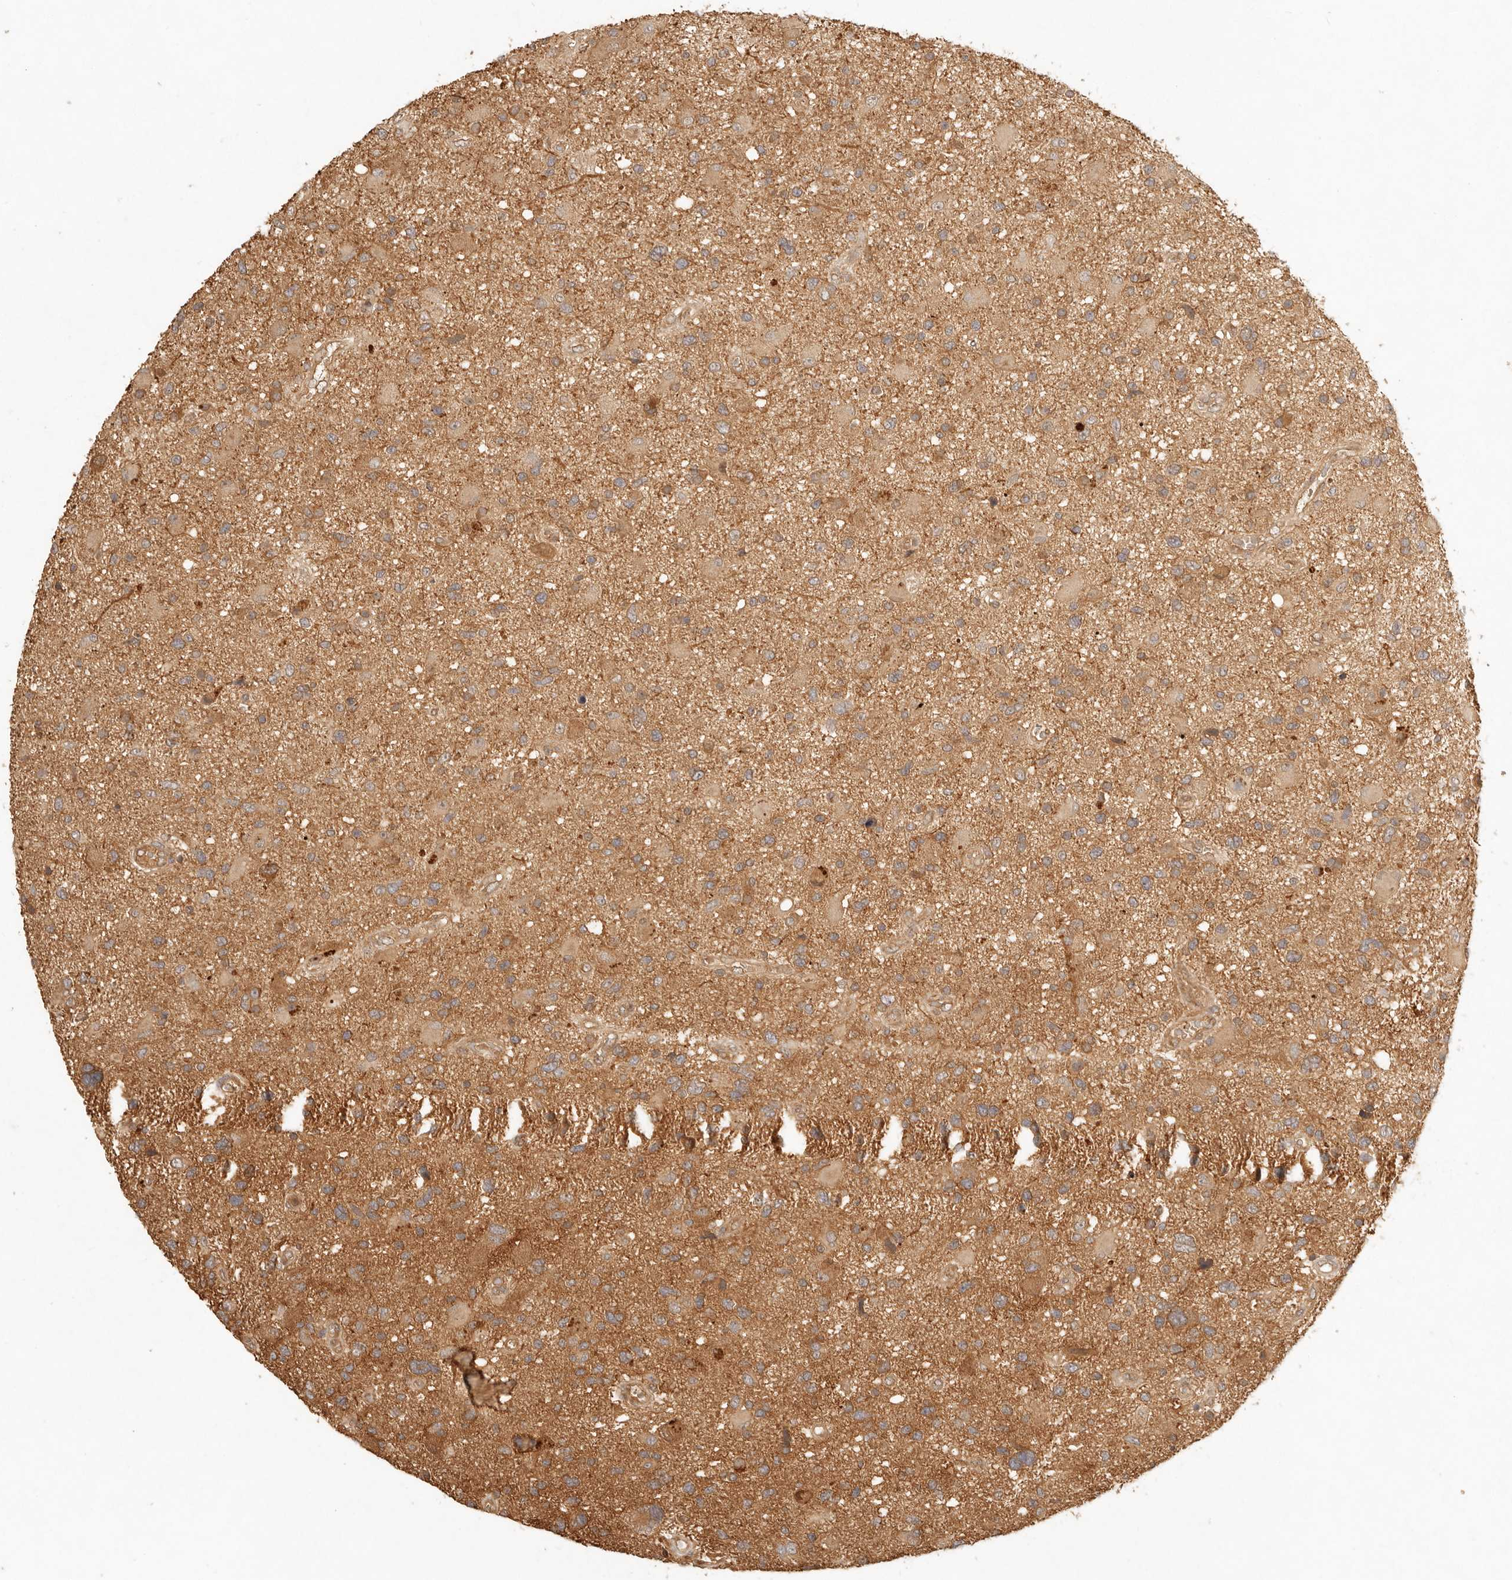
{"staining": {"intensity": "weak", "quantity": "25%-75%", "location": "cytoplasmic/membranous"}, "tissue": "glioma", "cell_type": "Tumor cells", "image_type": "cancer", "snomed": [{"axis": "morphology", "description": "Glioma, malignant, High grade"}, {"axis": "topography", "description": "Brain"}], "caption": "Protein staining exhibits weak cytoplasmic/membranous positivity in approximately 25%-75% of tumor cells in malignant glioma (high-grade).", "gene": "ANKRD61", "patient": {"sex": "male", "age": 33}}